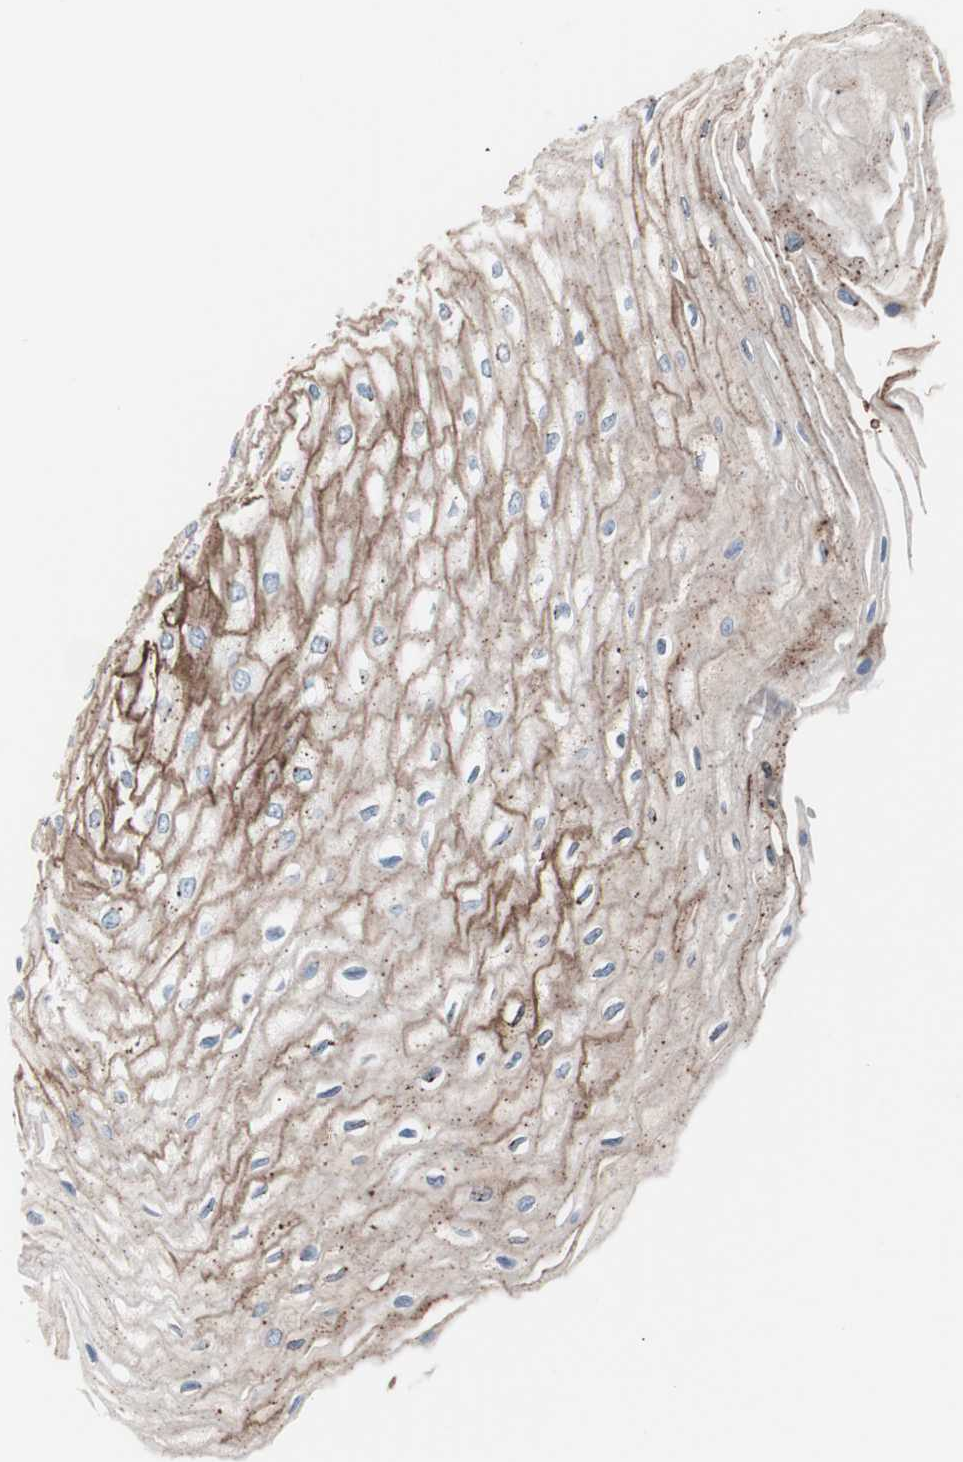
{"staining": {"intensity": "strong", "quantity": ">75%", "location": "cytoplasmic/membranous"}, "tissue": "esophagus", "cell_type": "Squamous epithelial cells", "image_type": "normal", "snomed": [{"axis": "morphology", "description": "Normal tissue, NOS"}, {"axis": "morphology", "description": "Squamous cell carcinoma, NOS"}, {"axis": "topography", "description": "Esophagus"}], "caption": "Strong cytoplasmic/membranous positivity for a protein is seen in approximately >75% of squamous epithelial cells of unremarkable esophagus using immunohistochemistry.", "gene": "GPR160", "patient": {"sex": "male", "age": 65}}